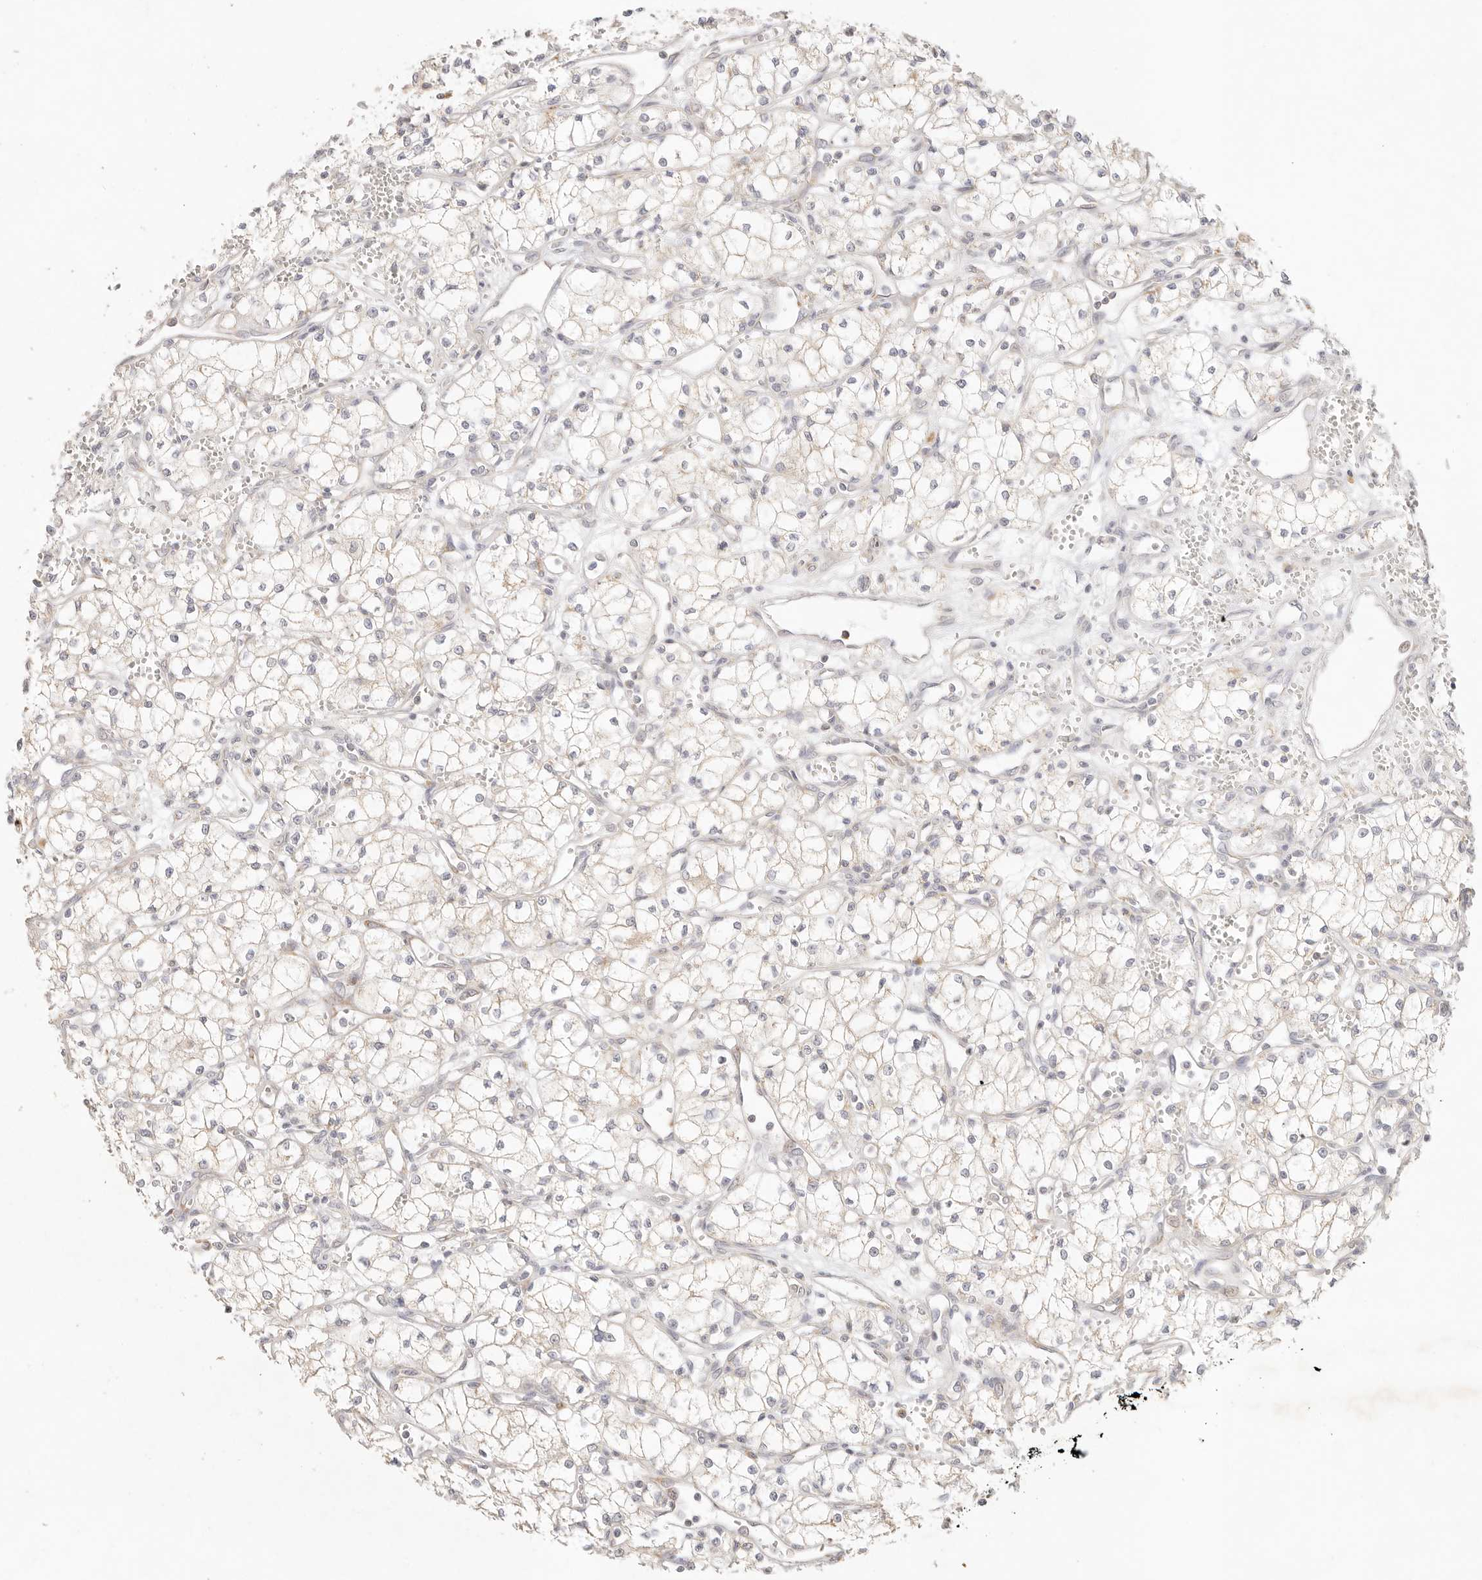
{"staining": {"intensity": "negative", "quantity": "none", "location": "none"}, "tissue": "renal cancer", "cell_type": "Tumor cells", "image_type": "cancer", "snomed": [{"axis": "morphology", "description": "Adenocarcinoma, NOS"}, {"axis": "topography", "description": "Kidney"}], "caption": "Renal cancer stained for a protein using immunohistochemistry (IHC) reveals no staining tumor cells.", "gene": "GPR156", "patient": {"sex": "male", "age": 59}}